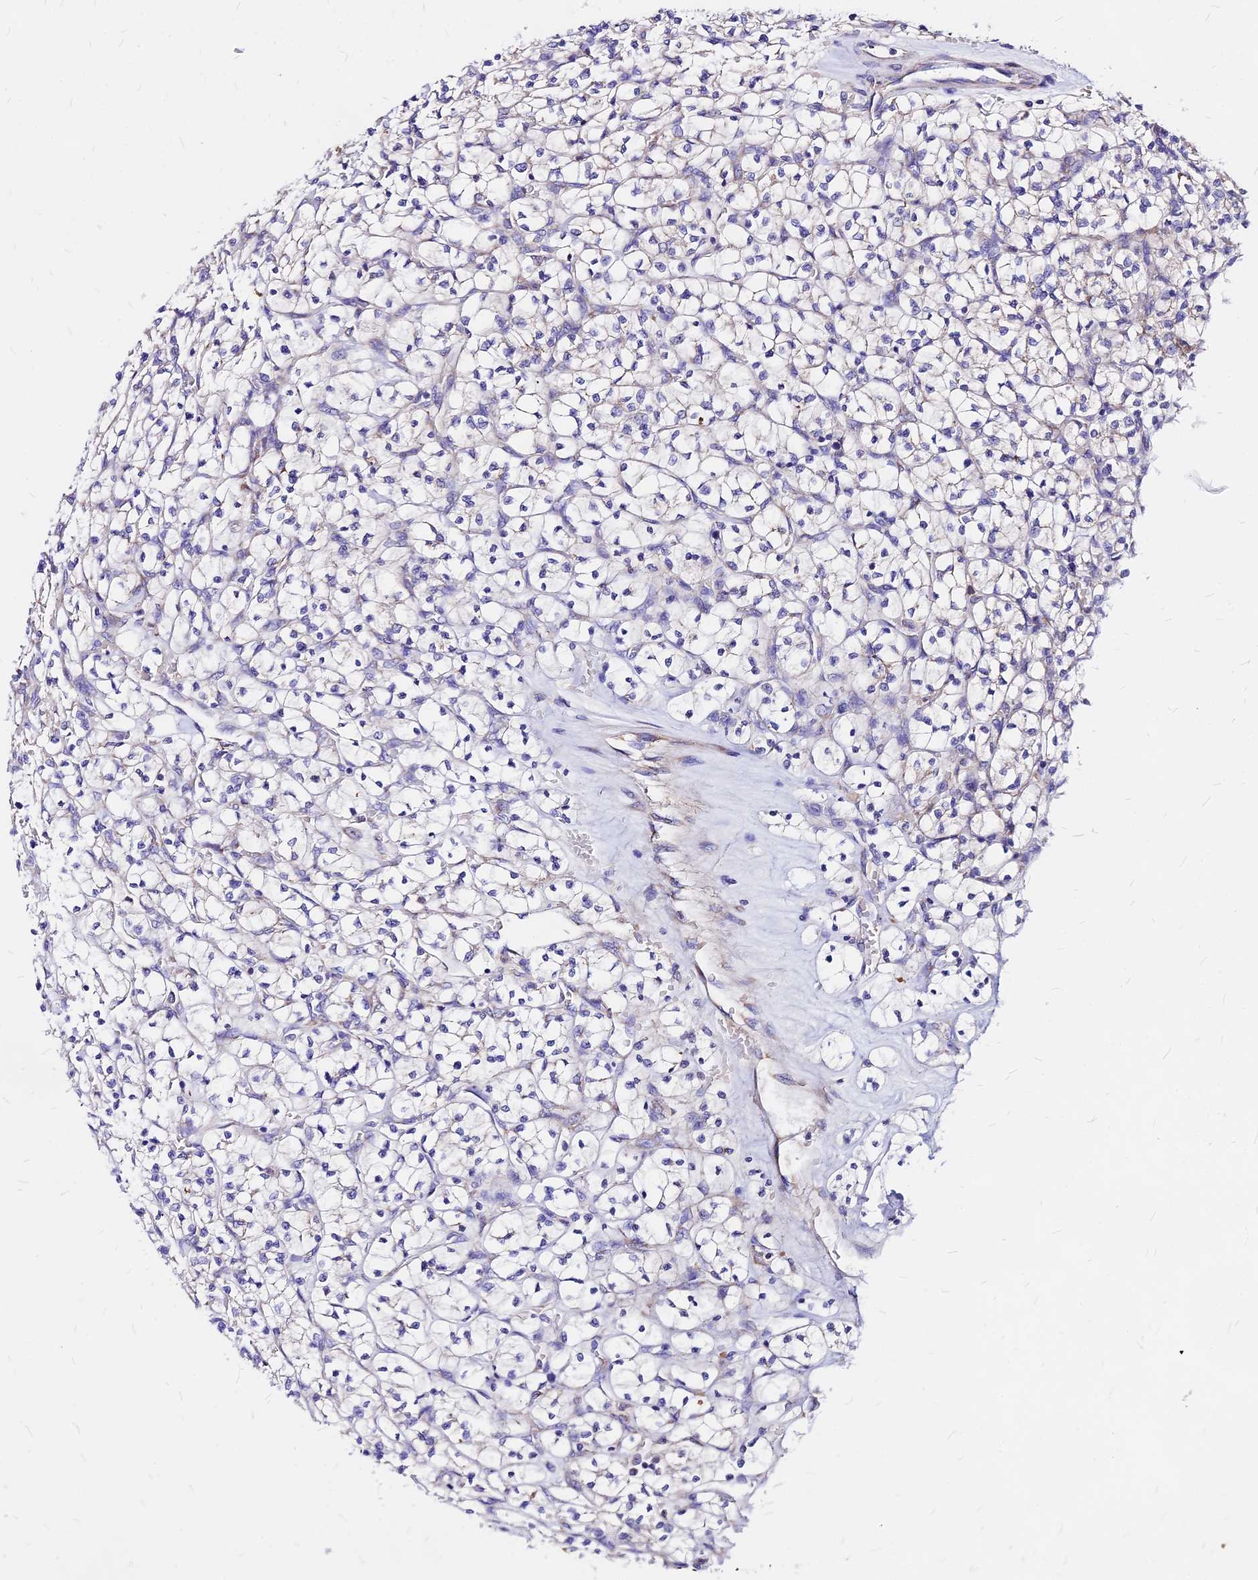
{"staining": {"intensity": "negative", "quantity": "none", "location": "none"}, "tissue": "renal cancer", "cell_type": "Tumor cells", "image_type": "cancer", "snomed": [{"axis": "morphology", "description": "Adenocarcinoma, NOS"}, {"axis": "topography", "description": "Kidney"}], "caption": "Human adenocarcinoma (renal) stained for a protein using immunohistochemistry shows no expression in tumor cells.", "gene": "MRPL3", "patient": {"sex": "female", "age": 64}}